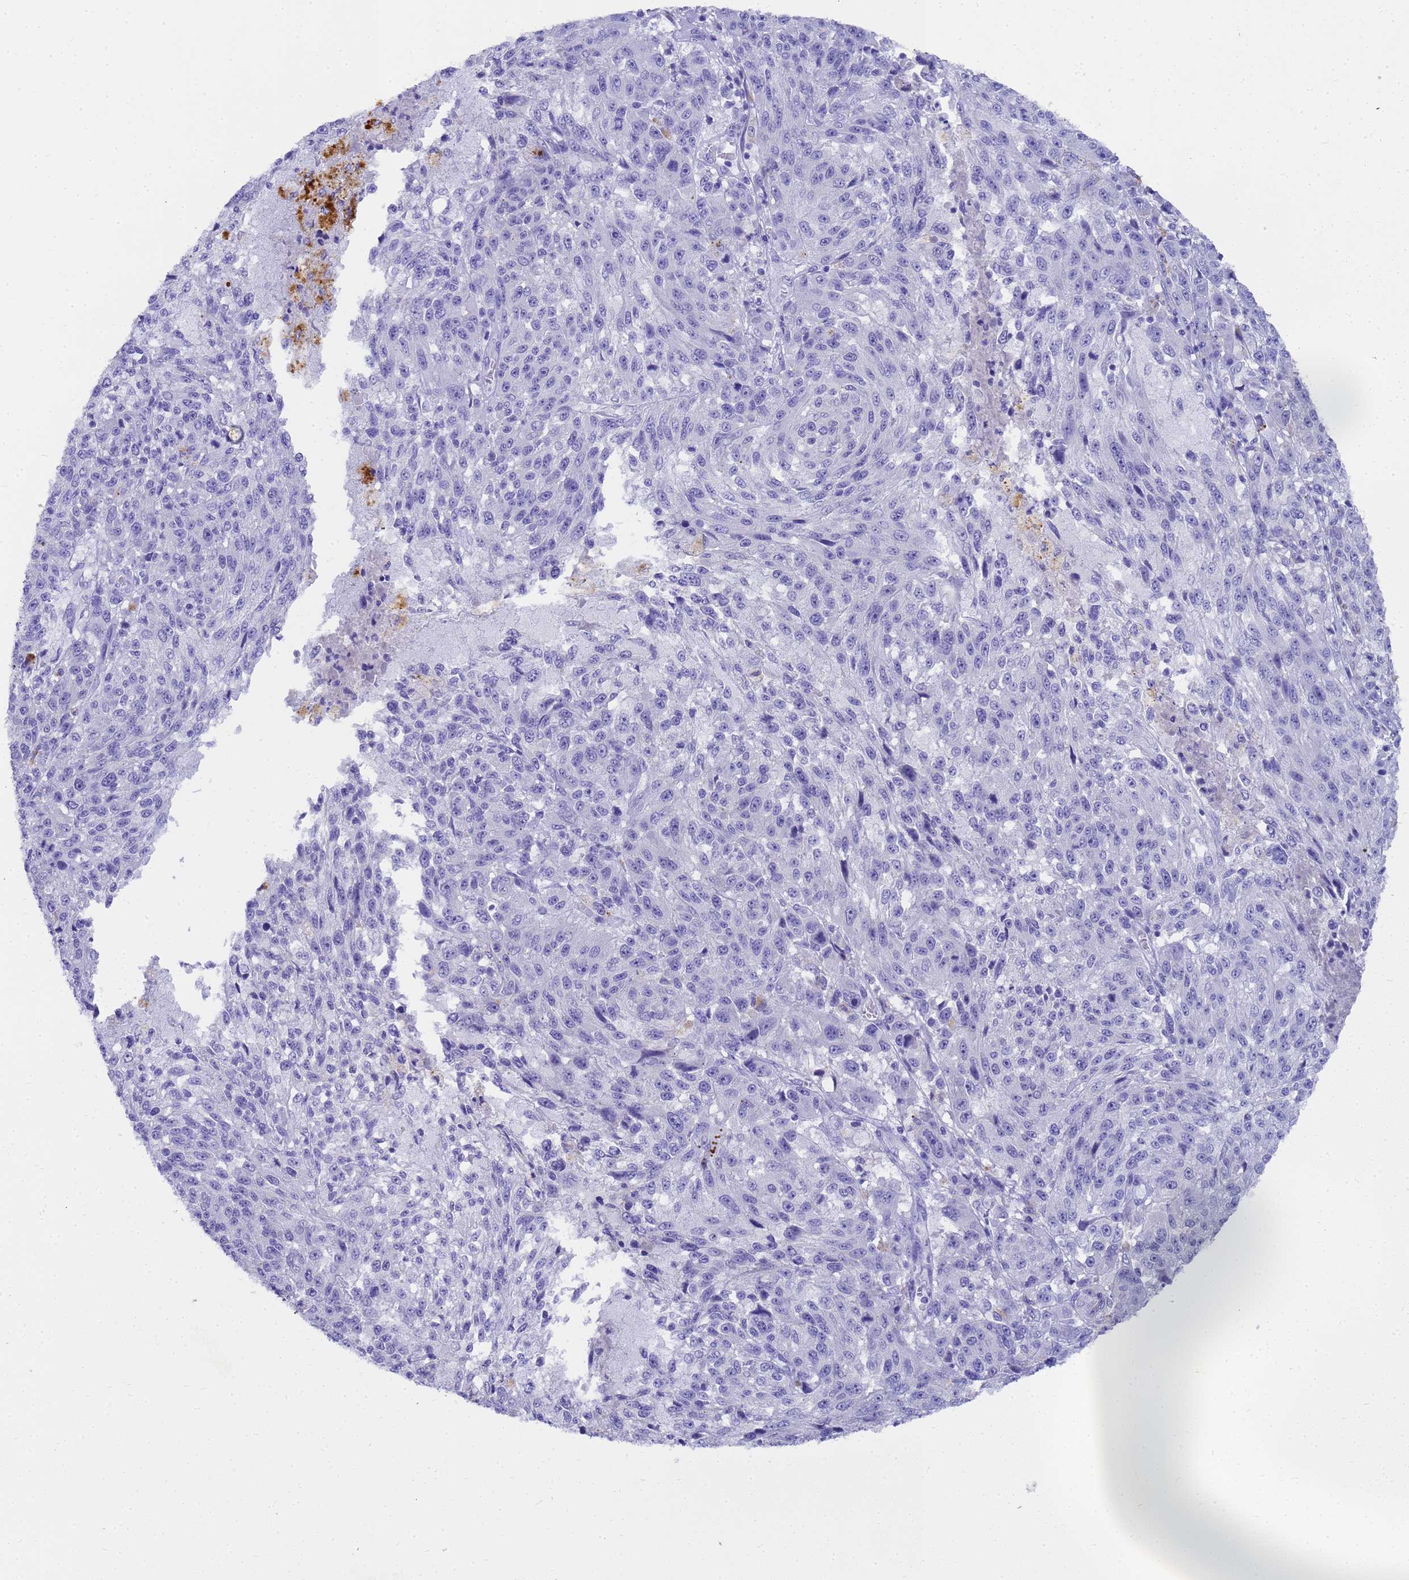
{"staining": {"intensity": "negative", "quantity": "none", "location": "none"}, "tissue": "melanoma", "cell_type": "Tumor cells", "image_type": "cancer", "snomed": [{"axis": "morphology", "description": "Malignant melanoma, NOS"}, {"axis": "topography", "description": "Skin"}], "caption": "IHC micrograph of human melanoma stained for a protein (brown), which shows no expression in tumor cells.", "gene": "MS4A13", "patient": {"sex": "male", "age": 53}}